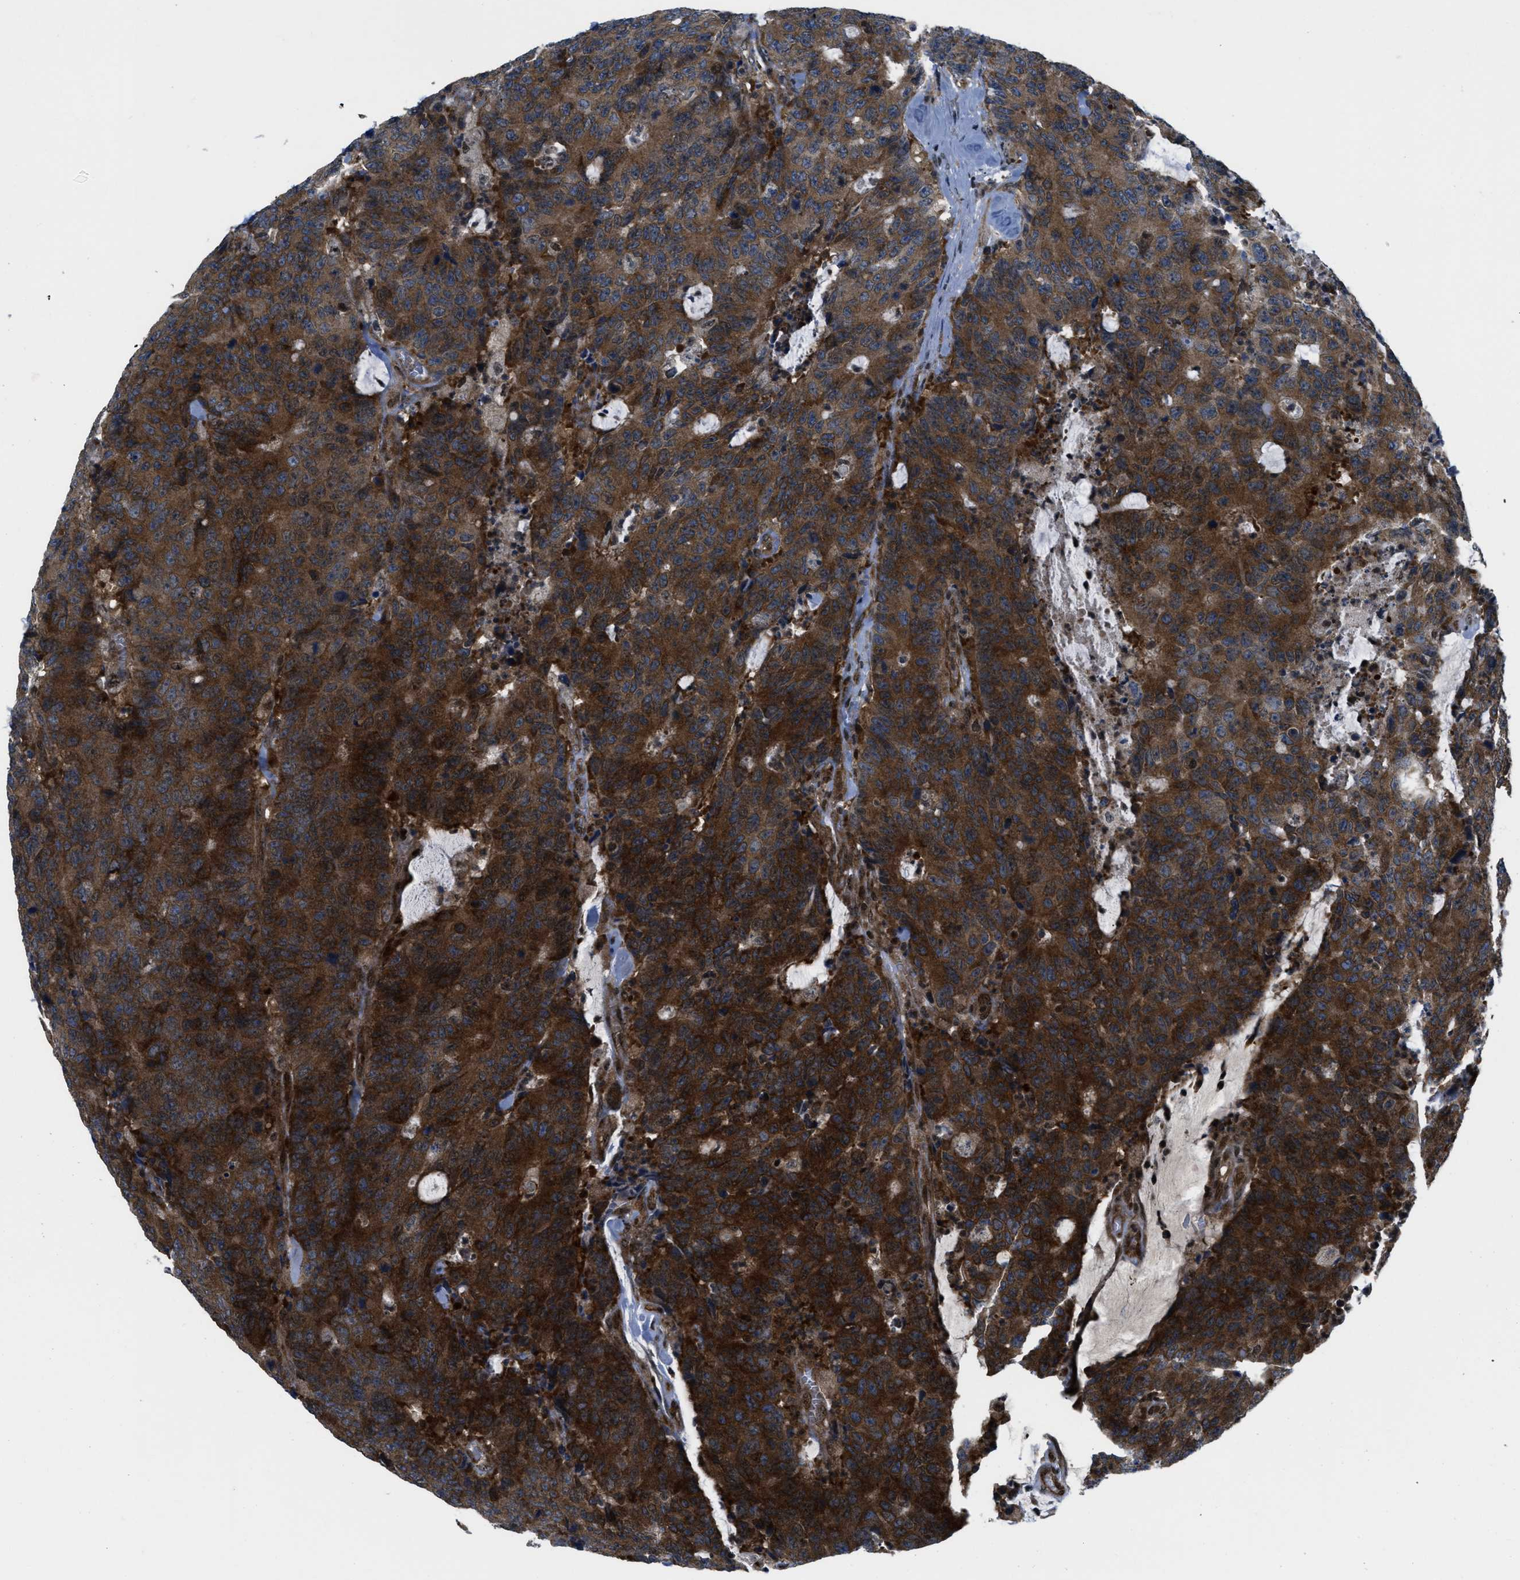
{"staining": {"intensity": "strong", "quantity": ">75%", "location": "cytoplasmic/membranous"}, "tissue": "colorectal cancer", "cell_type": "Tumor cells", "image_type": "cancer", "snomed": [{"axis": "morphology", "description": "Adenocarcinoma, NOS"}, {"axis": "topography", "description": "Colon"}], "caption": "Protein expression analysis of human adenocarcinoma (colorectal) reveals strong cytoplasmic/membranous staining in about >75% of tumor cells.", "gene": "PPP2CB", "patient": {"sex": "female", "age": 86}}